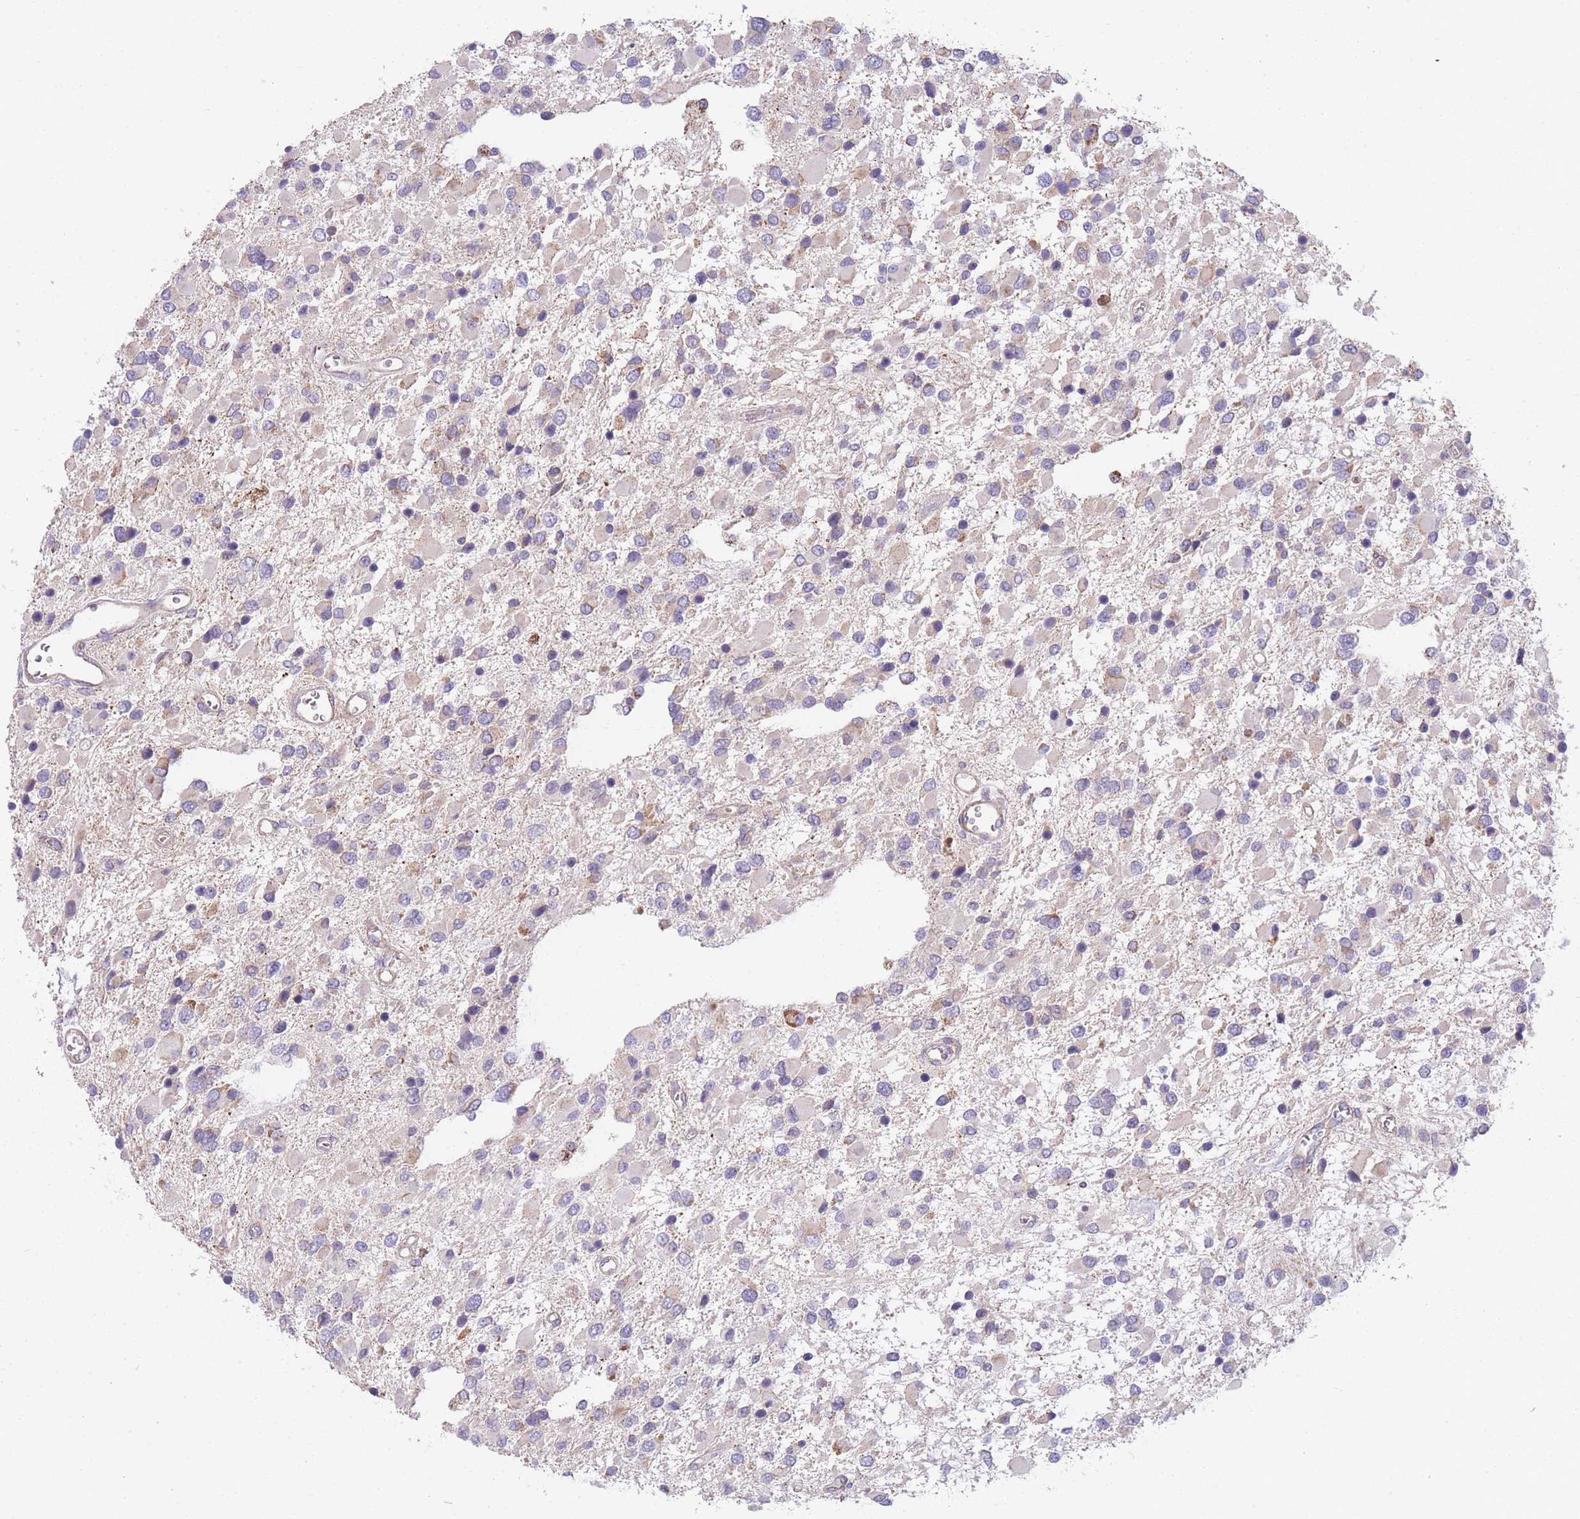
{"staining": {"intensity": "negative", "quantity": "none", "location": "none"}, "tissue": "glioma", "cell_type": "Tumor cells", "image_type": "cancer", "snomed": [{"axis": "morphology", "description": "Glioma, malignant, High grade"}, {"axis": "topography", "description": "Brain"}], "caption": "Immunohistochemical staining of human malignant high-grade glioma displays no significant staining in tumor cells.", "gene": "SMPD4", "patient": {"sex": "male", "age": 53}}